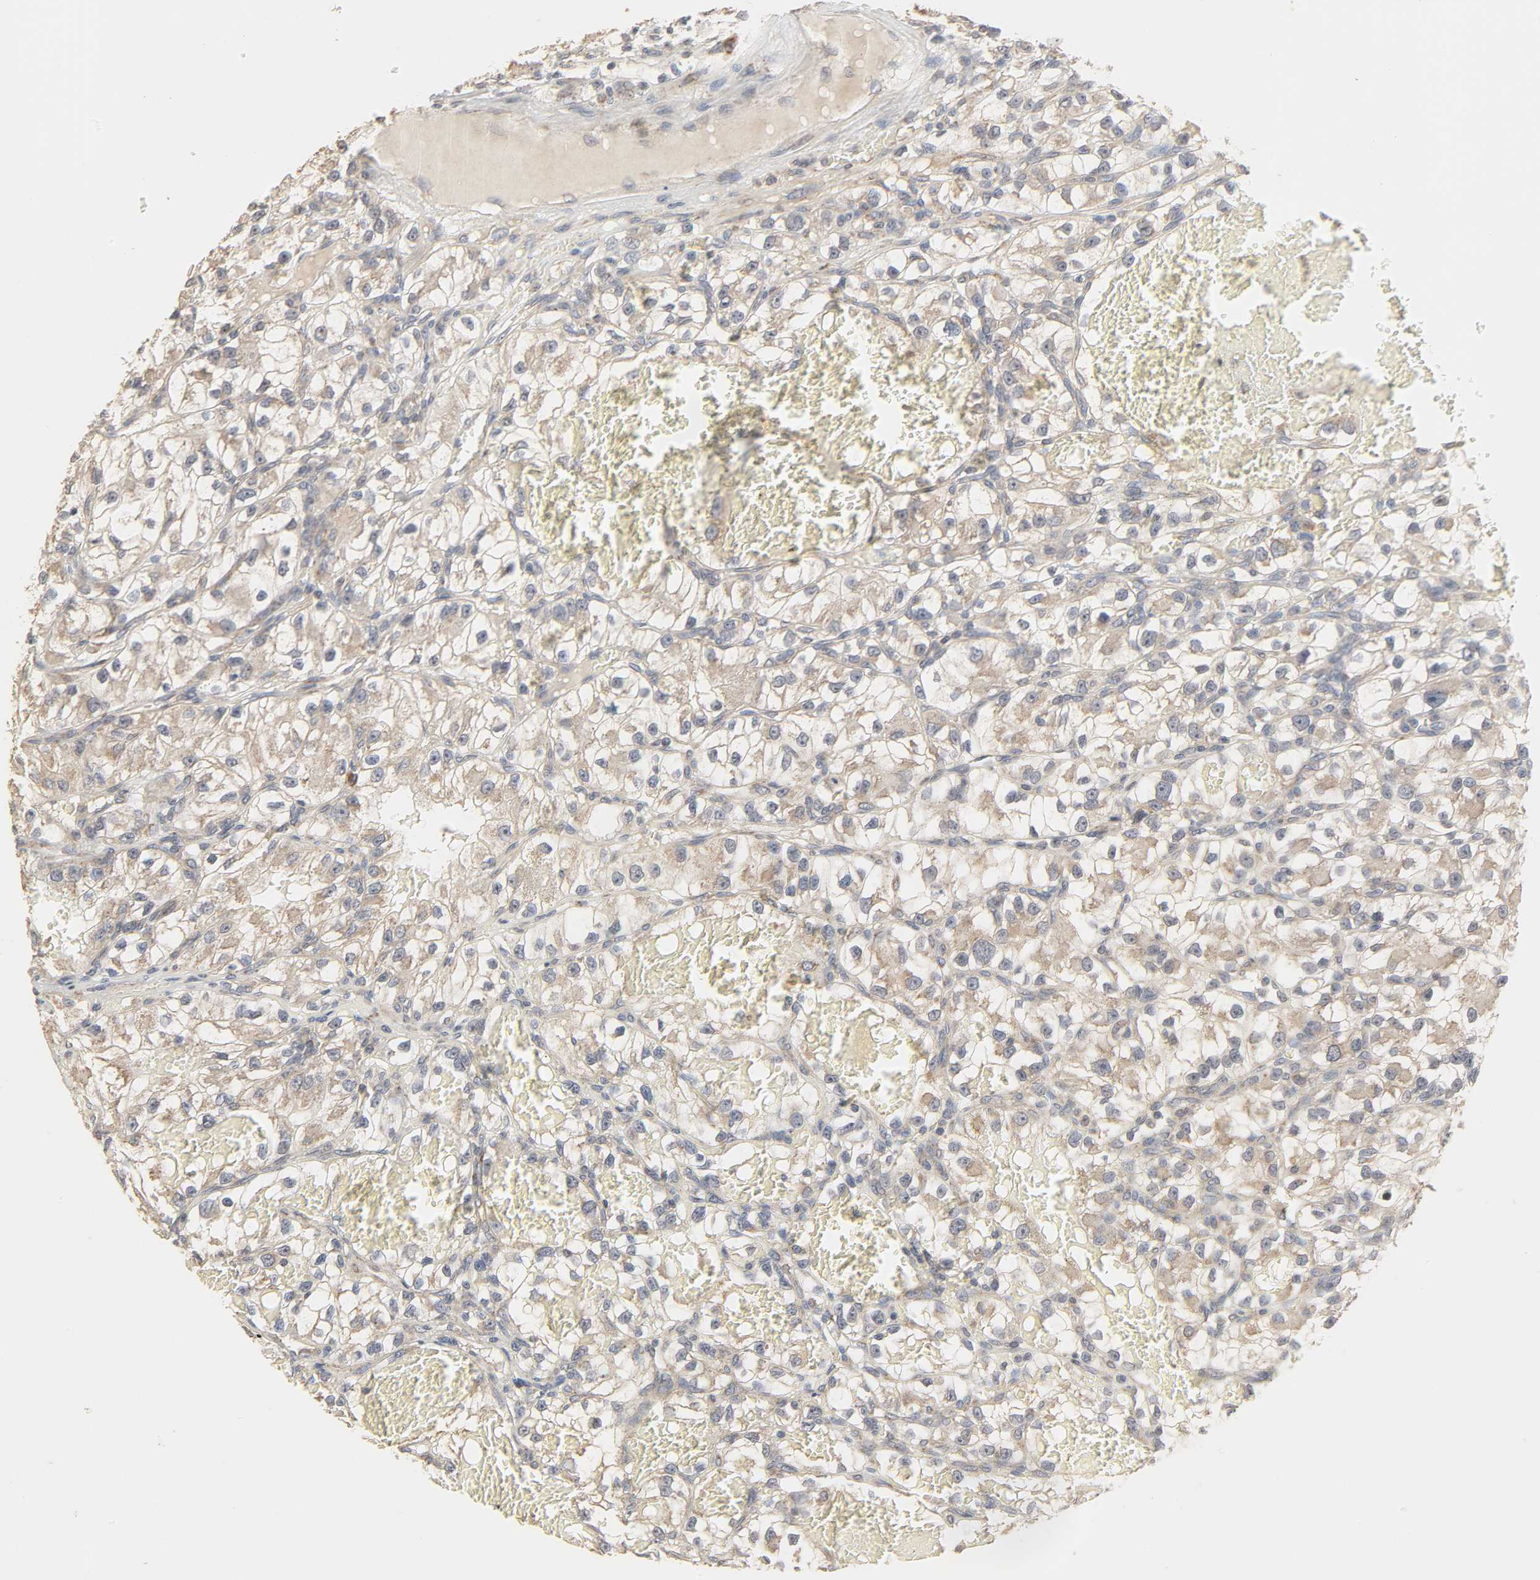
{"staining": {"intensity": "weak", "quantity": "25%-75%", "location": "cytoplasmic/membranous"}, "tissue": "renal cancer", "cell_type": "Tumor cells", "image_type": "cancer", "snomed": [{"axis": "morphology", "description": "Adenocarcinoma, NOS"}, {"axis": "topography", "description": "Kidney"}], "caption": "Immunohistochemistry (DAB (3,3'-diaminobenzidine)) staining of renal cancer (adenocarcinoma) reveals weak cytoplasmic/membranous protein positivity in approximately 25%-75% of tumor cells.", "gene": "CLEC4E", "patient": {"sex": "female", "age": 57}}